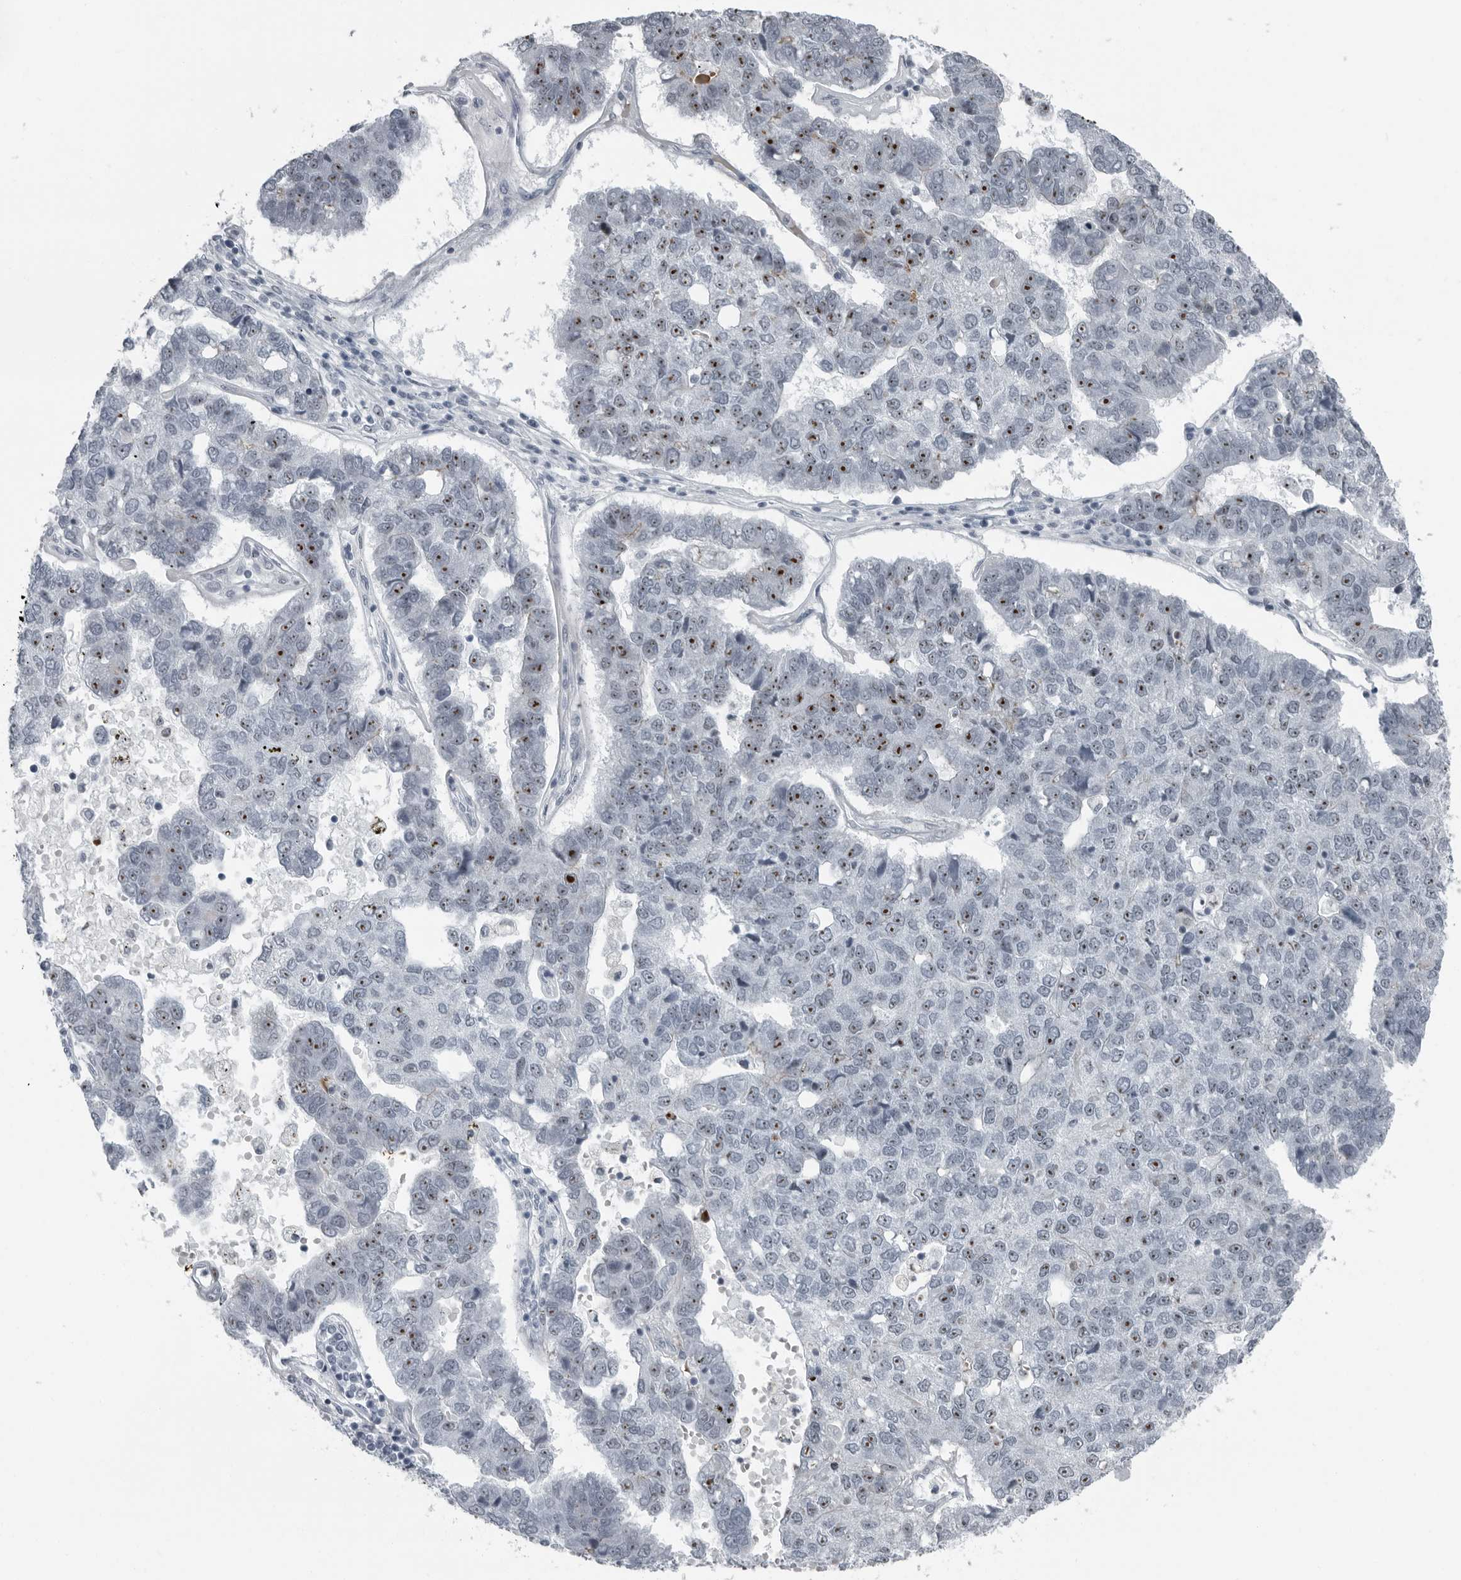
{"staining": {"intensity": "moderate", "quantity": "25%-75%", "location": "nuclear"}, "tissue": "pancreatic cancer", "cell_type": "Tumor cells", "image_type": "cancer", "snomed": [{"axis": "morphology", "description": "Adenocarcinoma, NOS"}, {"axis": "topography", "description": "Pancreas"}], "caption": "There is medium levels of moderate nuclear staining in tumor cells of pancreatic cancer (adenocarcinoma), as demonstrated by immunohistochemical staining (brown color).", "gene": "PDCD11", "patient": {"sex": "female", "age": 61}}